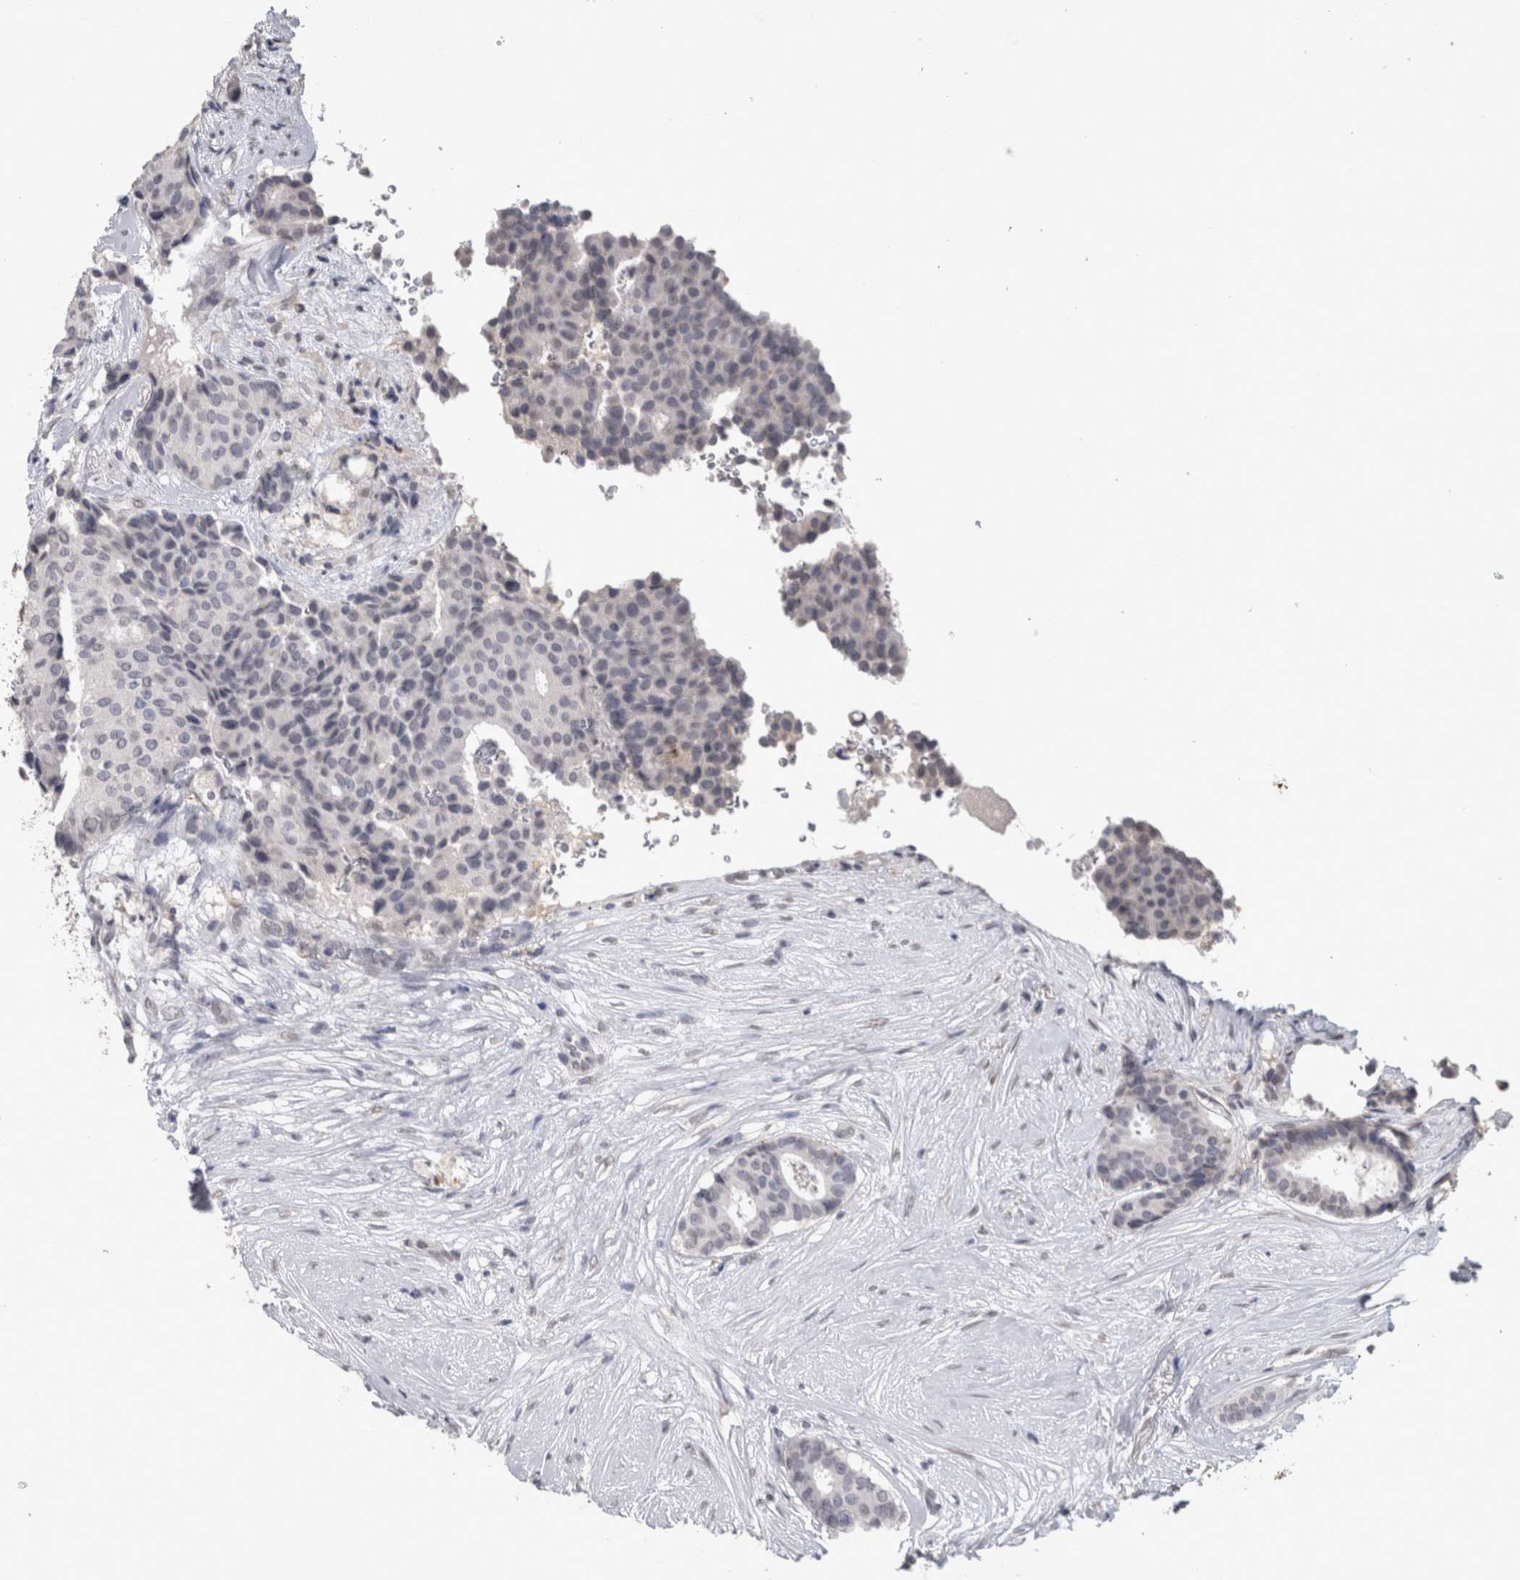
{"staining": {"intensity": "negative", "quantity": "none", "location": "none"}, "tissue": "breast cancer", "cell_type": "Tumor cells", "image_type": "cancer", "snomed": [{"axis": "morphology", "description": "Duct carcinoma"}, {"axis": "topography", "description": "Breast"}], "caption": "Immunohistochemistry (IHC) of human breast cancer exhibits no positivity in tumor cells. (DAB (3,3'-diaminobenzidine) IHC visualized using brightfield microscopy, high magnification).", "gene": "PAX5", "patient": {"sex": "female", "age": 75}}